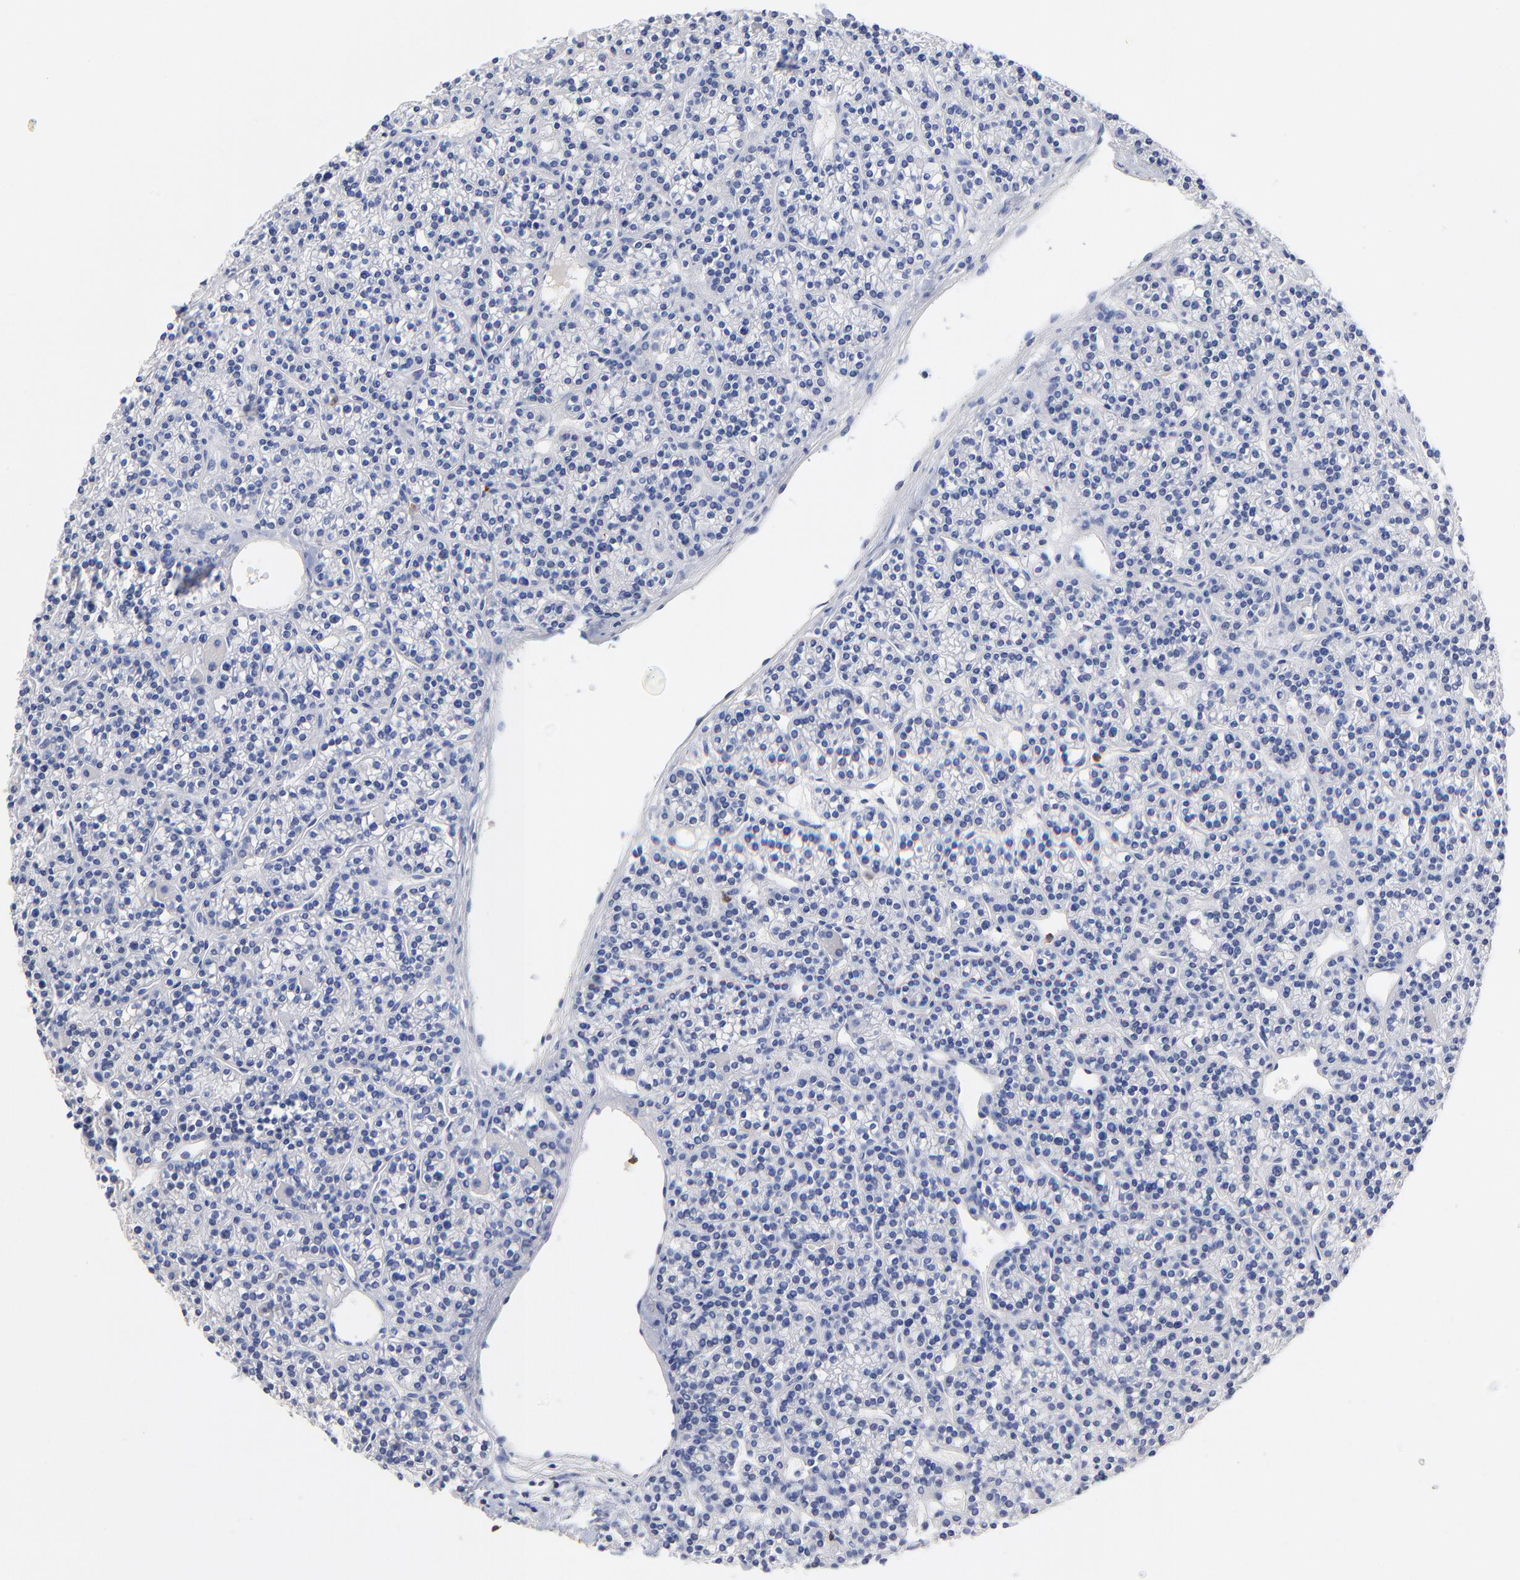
{"staining": {"intensity": "negative", "quantity": "none", "location": "none"}, "tissue": "parathyroid gland", "cell_type": "Glandular cells", "image_type": "normal", "snomed": [{"axis": "morphology", "description": "Normal tissue, NOS"}, {"axis": "topography", "description": "Parathyroid gland"}], "caption": "Human parathyroid gland stained for a protein using IHC demonstrates no positivity in glandular cells.", "gene": "TAGLN2", "patient": {"sex": "female", "age": 50}}